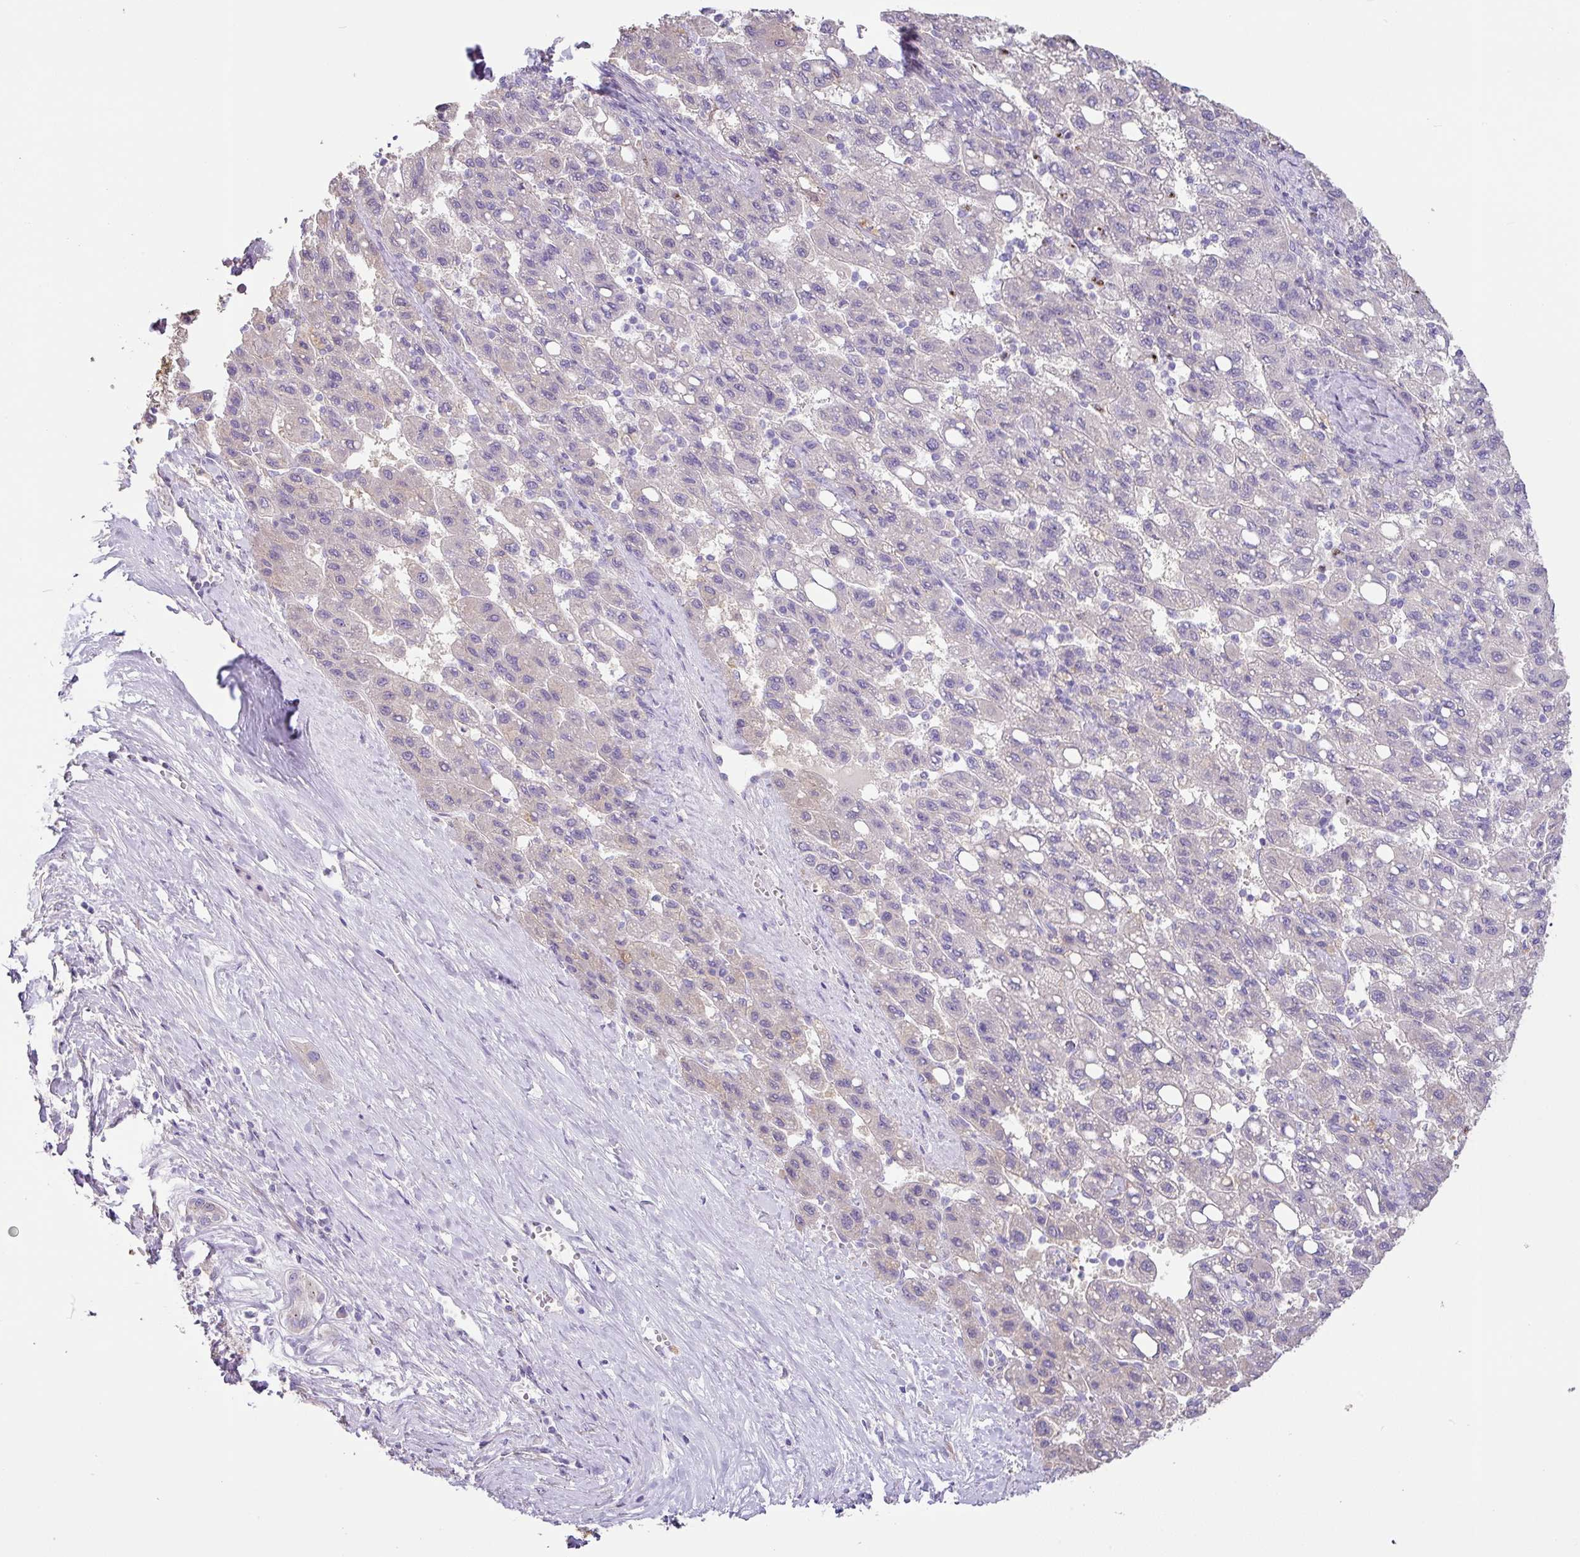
{"staining": {"intensity": "negative", "quantity": "none", "location": "none"}, "tissue": "liver cancer", "cell_type": "Tumor cells", "image_type": "cancer", "snomed": [{"axis": "morphology", "description": "Carcinoma, Hepatocellular, NOS"}, {"axis": "topography", "description": "Liver"}], "caption": "Immunohistochemical staining of liver cancer (hepatocellular carcinoma) reveals no significant positivity in tumor cells.", "gene": "ZG16", "patient": {"sex": "female", "age": 82}}